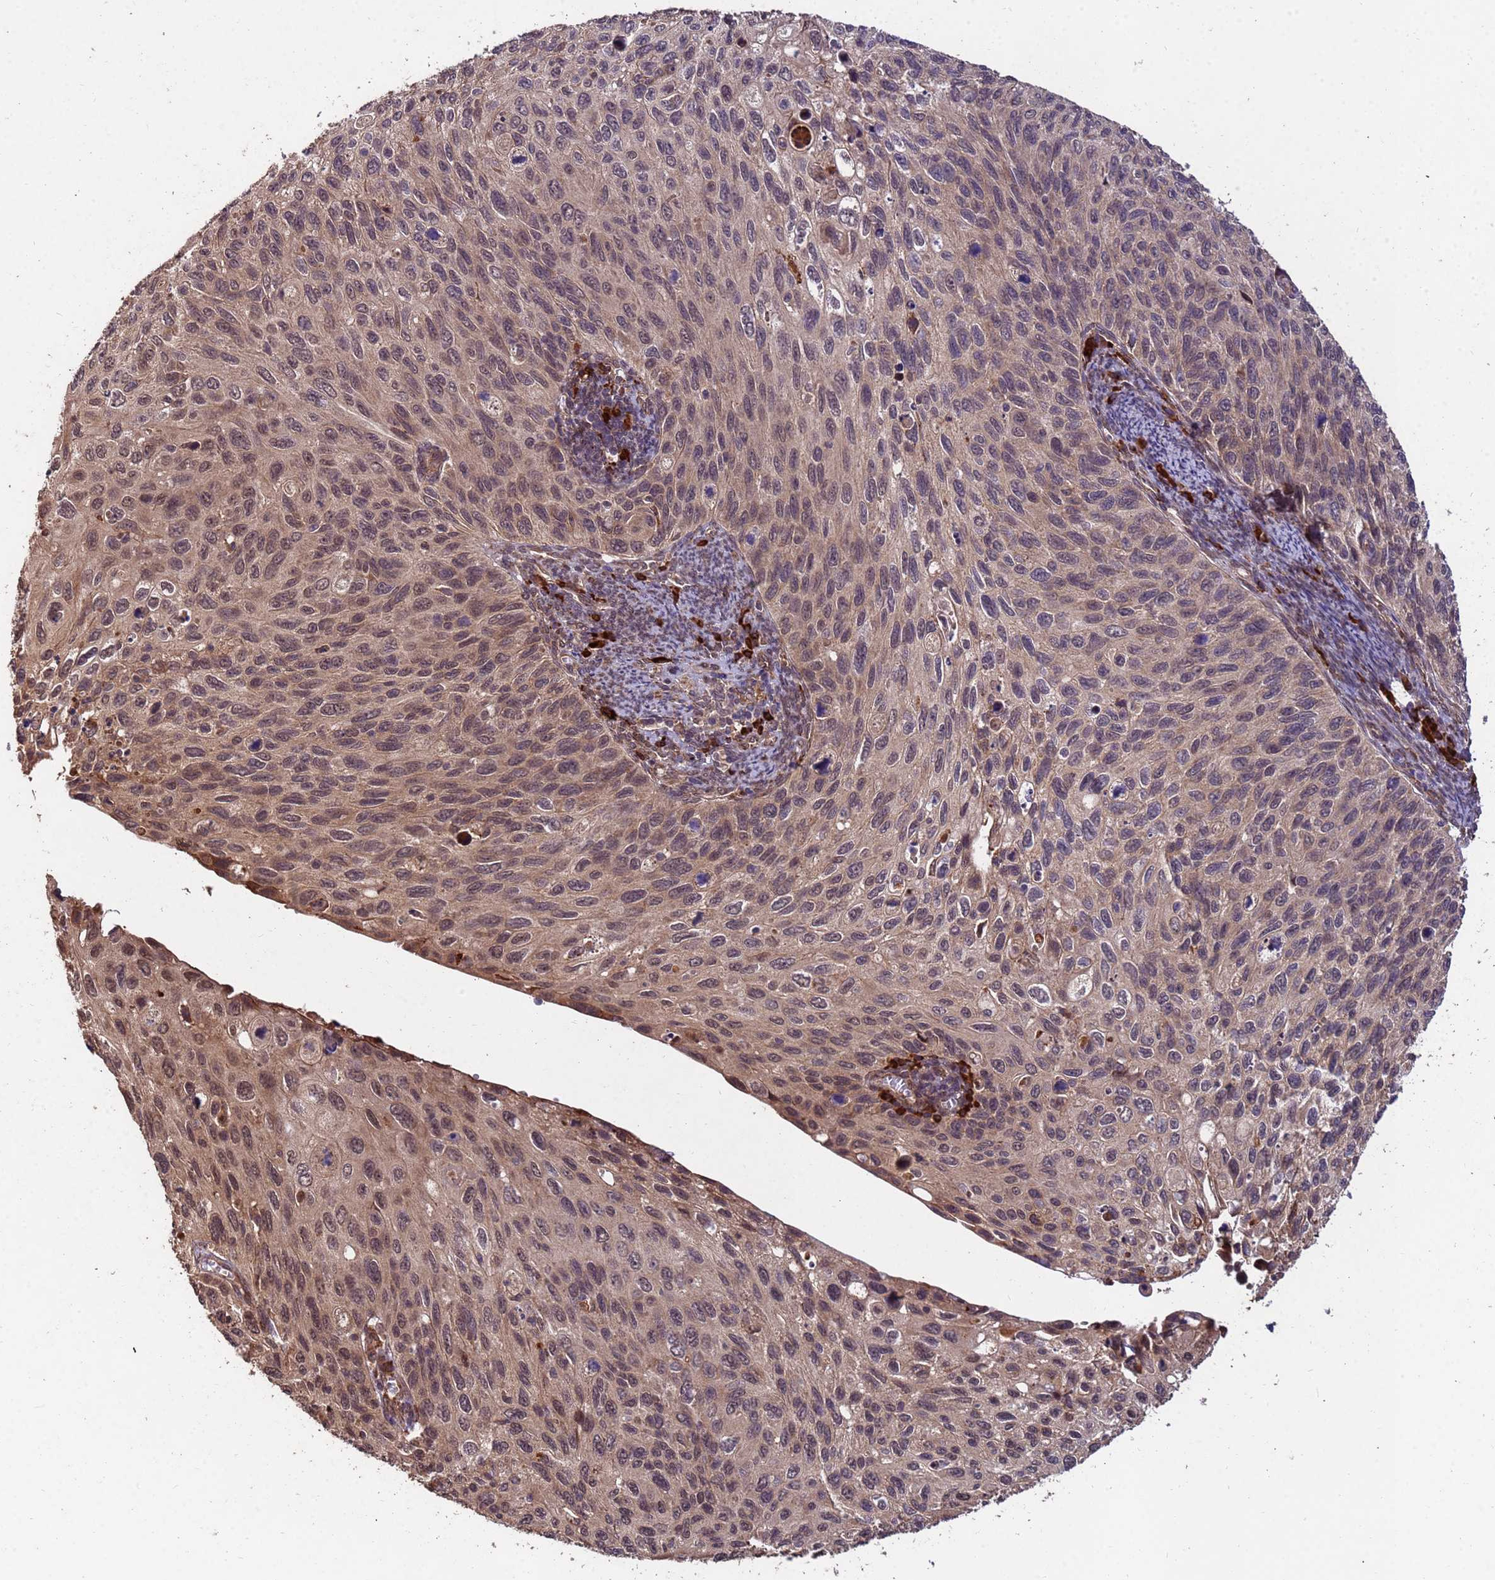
{"staining": {"intensity": "moderate", "quantity": "<25%", "location": "cytoplasmic/membranous,nuclear"}, "tissue": "cervical cancer", "cell_type": "Tumor cells", "image_type": "cancer", "snomed": [{"axis": "morphology", "description": "Squamous cell carcinoma, NOS"}, {"axis": "topography", "description": "Cervix"}], "caption": "Brown immunohistochemical staining in cervical cancer shows moderate cytoplasmic/membranous and nuclear positivity in about <25% of tumor cells. Nuclei are stained in blue.", "gene": "ZNF619", "patient": {"sex": "female", "age": 70}}